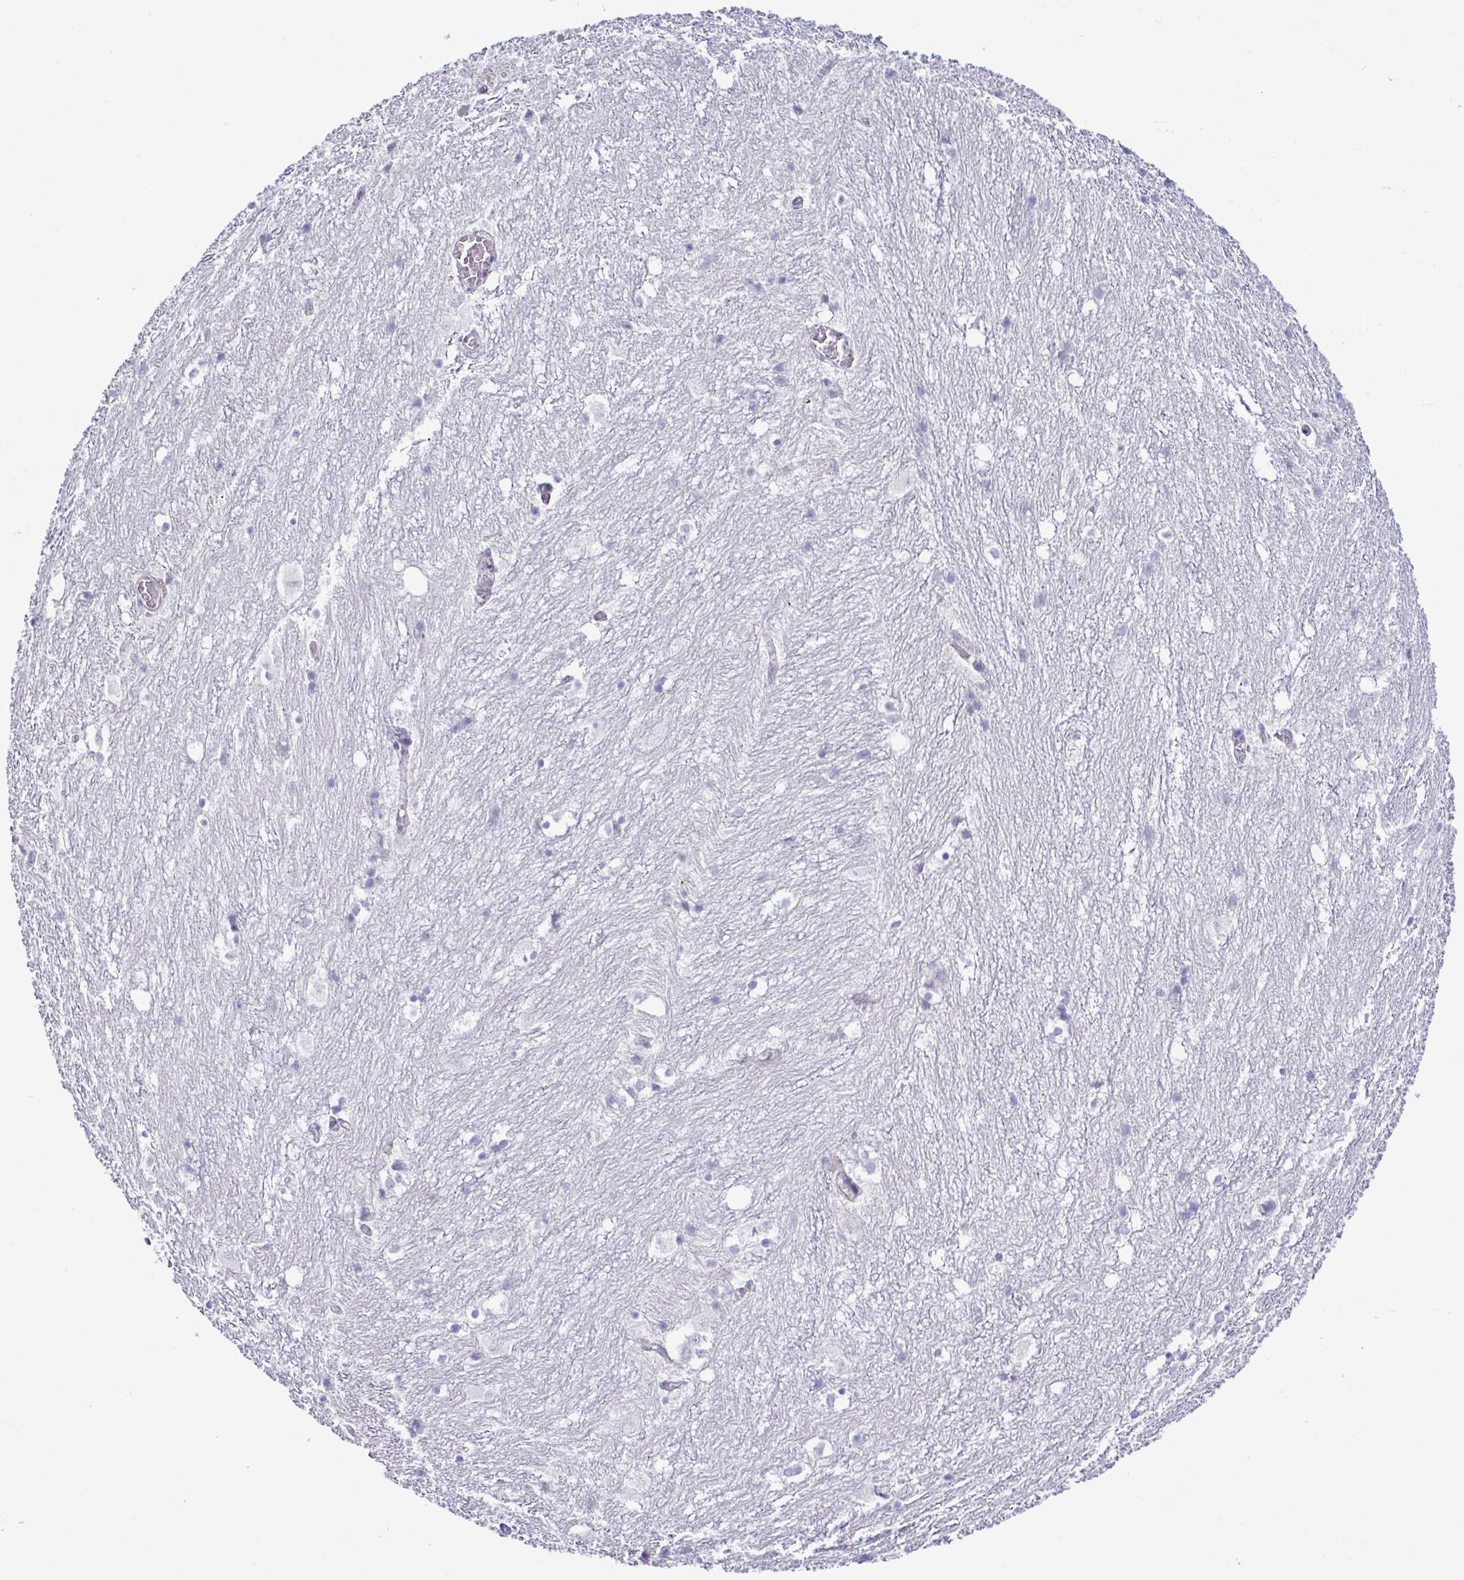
{"staining": {"intensity": "negative", "quantity": "none", "location": "none"}, "tissue": "hippocampus", "cell_type": "Glial cells", "image_type": "normal", "snomed": [{"axis": "morphology", "description": "Normal tissue, NOS"}, {"axis": "topography", "description": "Hippocampus"}], "caption": "IHC image of benign hippocampus: human hippocampus stained with DAB displays no significant protein staining in glial cells.", "gene": "SYNPO2L", "patient": {"sex": "female", "age": 52}}